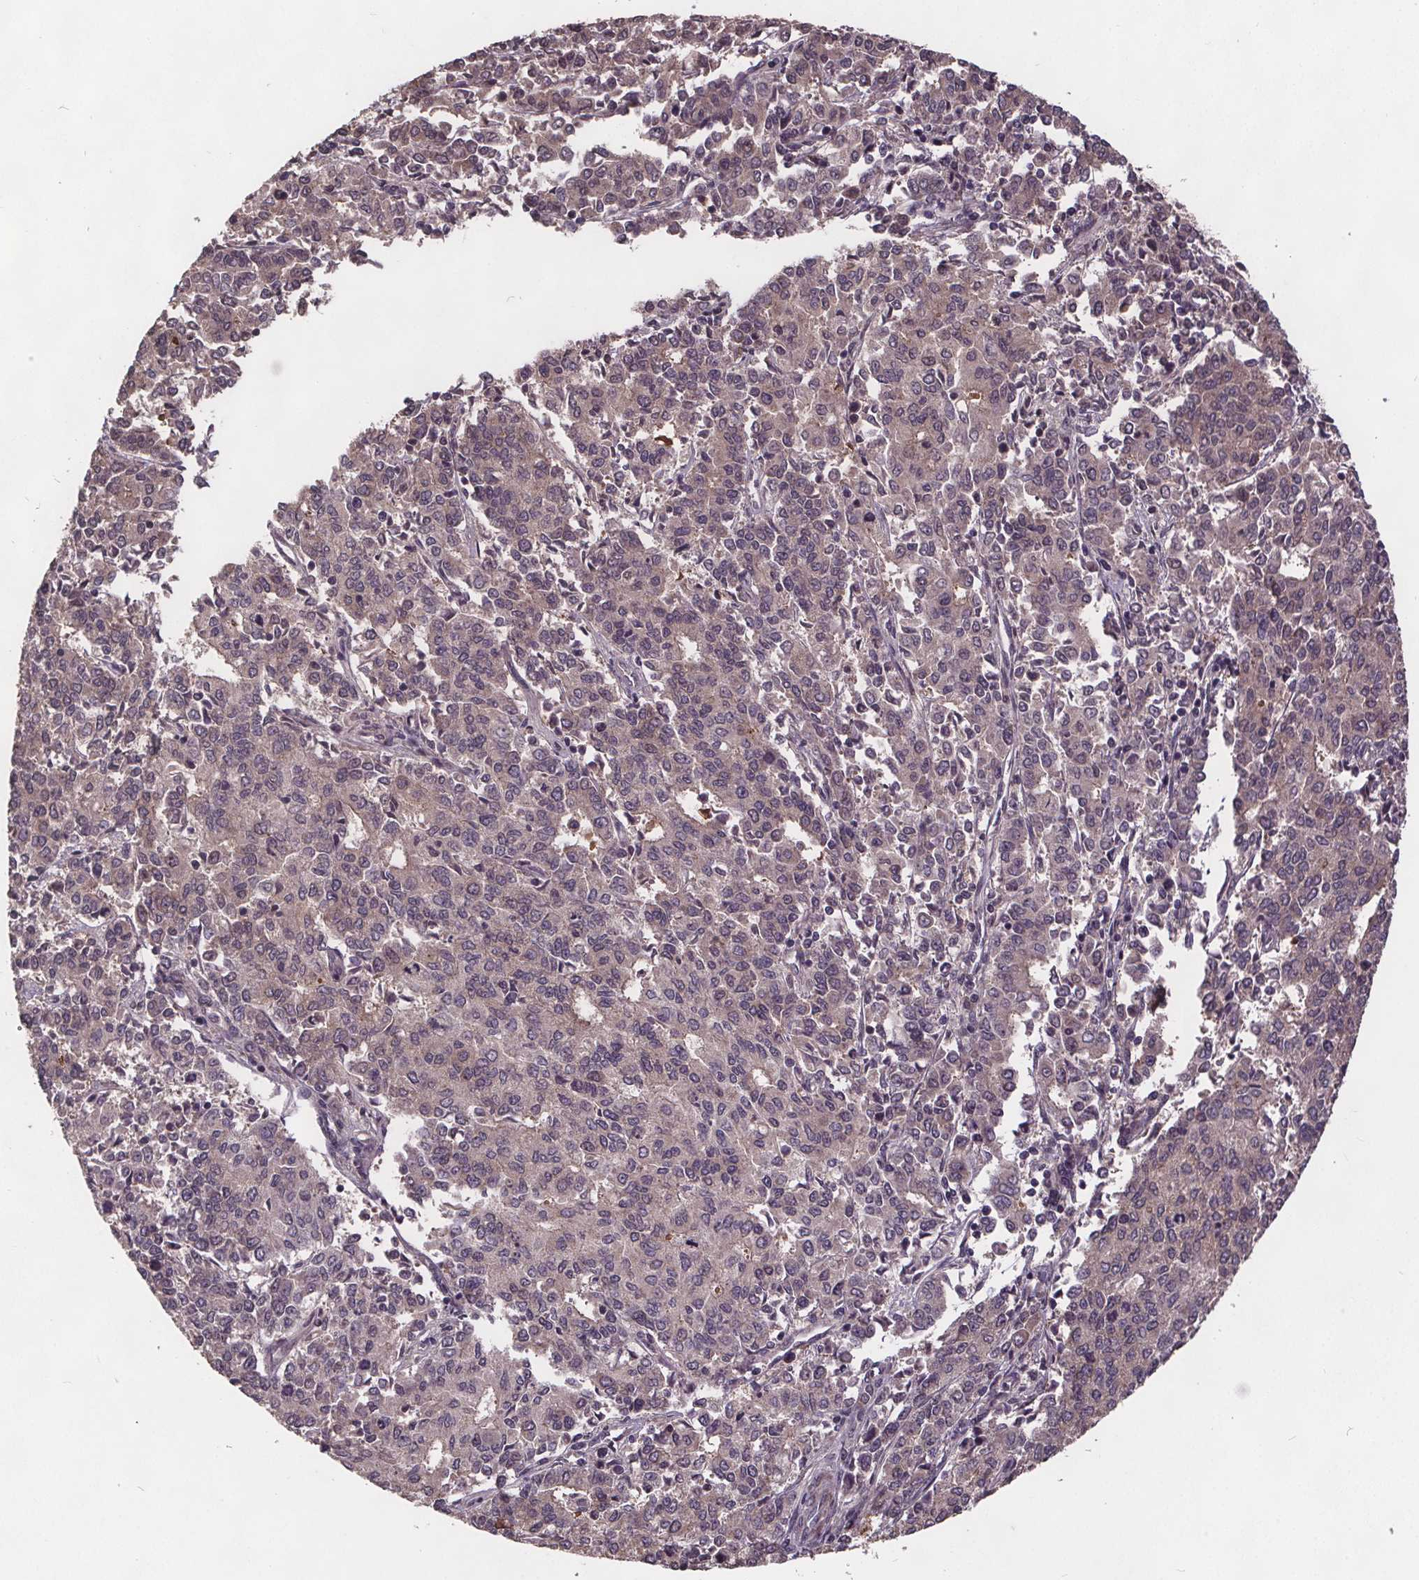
{"staining": {"intensity": "negative", "quantity": "none", "location": "none"}, "tissue": "endometrial cancer", "cell_type": "Tumor cells", "image_type": "cancer", "snomed": [{"axis": "morphology", "description": "Adenocarcinoma, NOS"}, {"axis": "topography", "description": "Endometrium"}], "caption": "IHC of human endometrial adenocarcinoma exhibits no positivity in tumor cells.", "gene": "USP9X", "patient": {"sex": "female", "age": 50}}